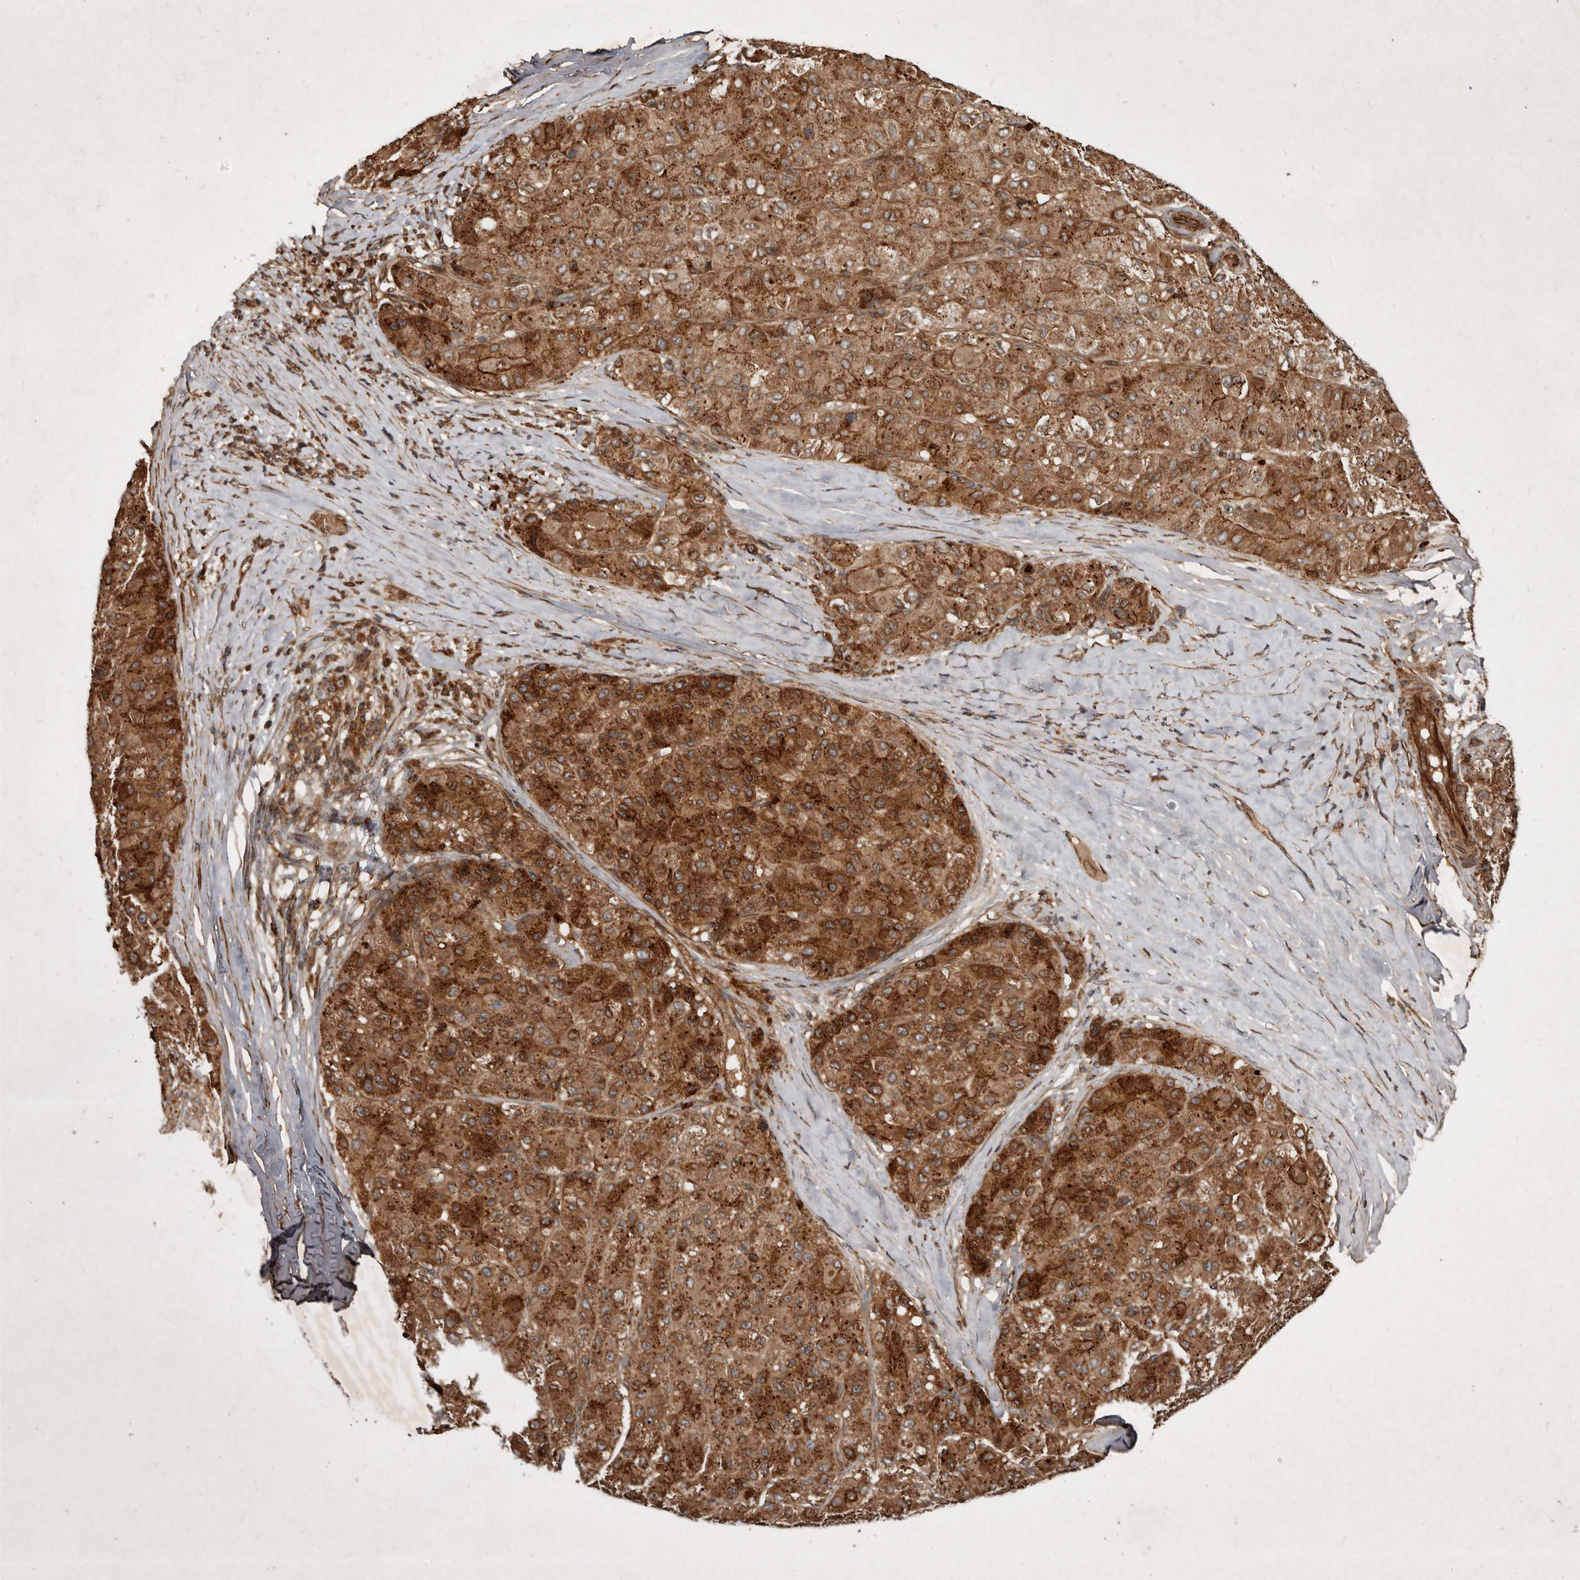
{"staining": {"intensity": "strong", "quantity": ">75%", "location": "cytoplasmic/membranous"}, "tissue": "liver cancer", "cell_type": "Tumor cells", "image_type": "cancer", "snomed": [{"axis": "morphology", "description": "Carcinoma, Hepatocellular, NOS"}, {"axis": "topography", "description": "Liver"}], "caption": "A high amount of strong cytoplasmic/membranous staining is seen in approximately >75% of tumor cells in hepatocellular carcinoma (liver) tissue.", "gene": "STK36", "patient": {"sex": "male", "age": 80}}